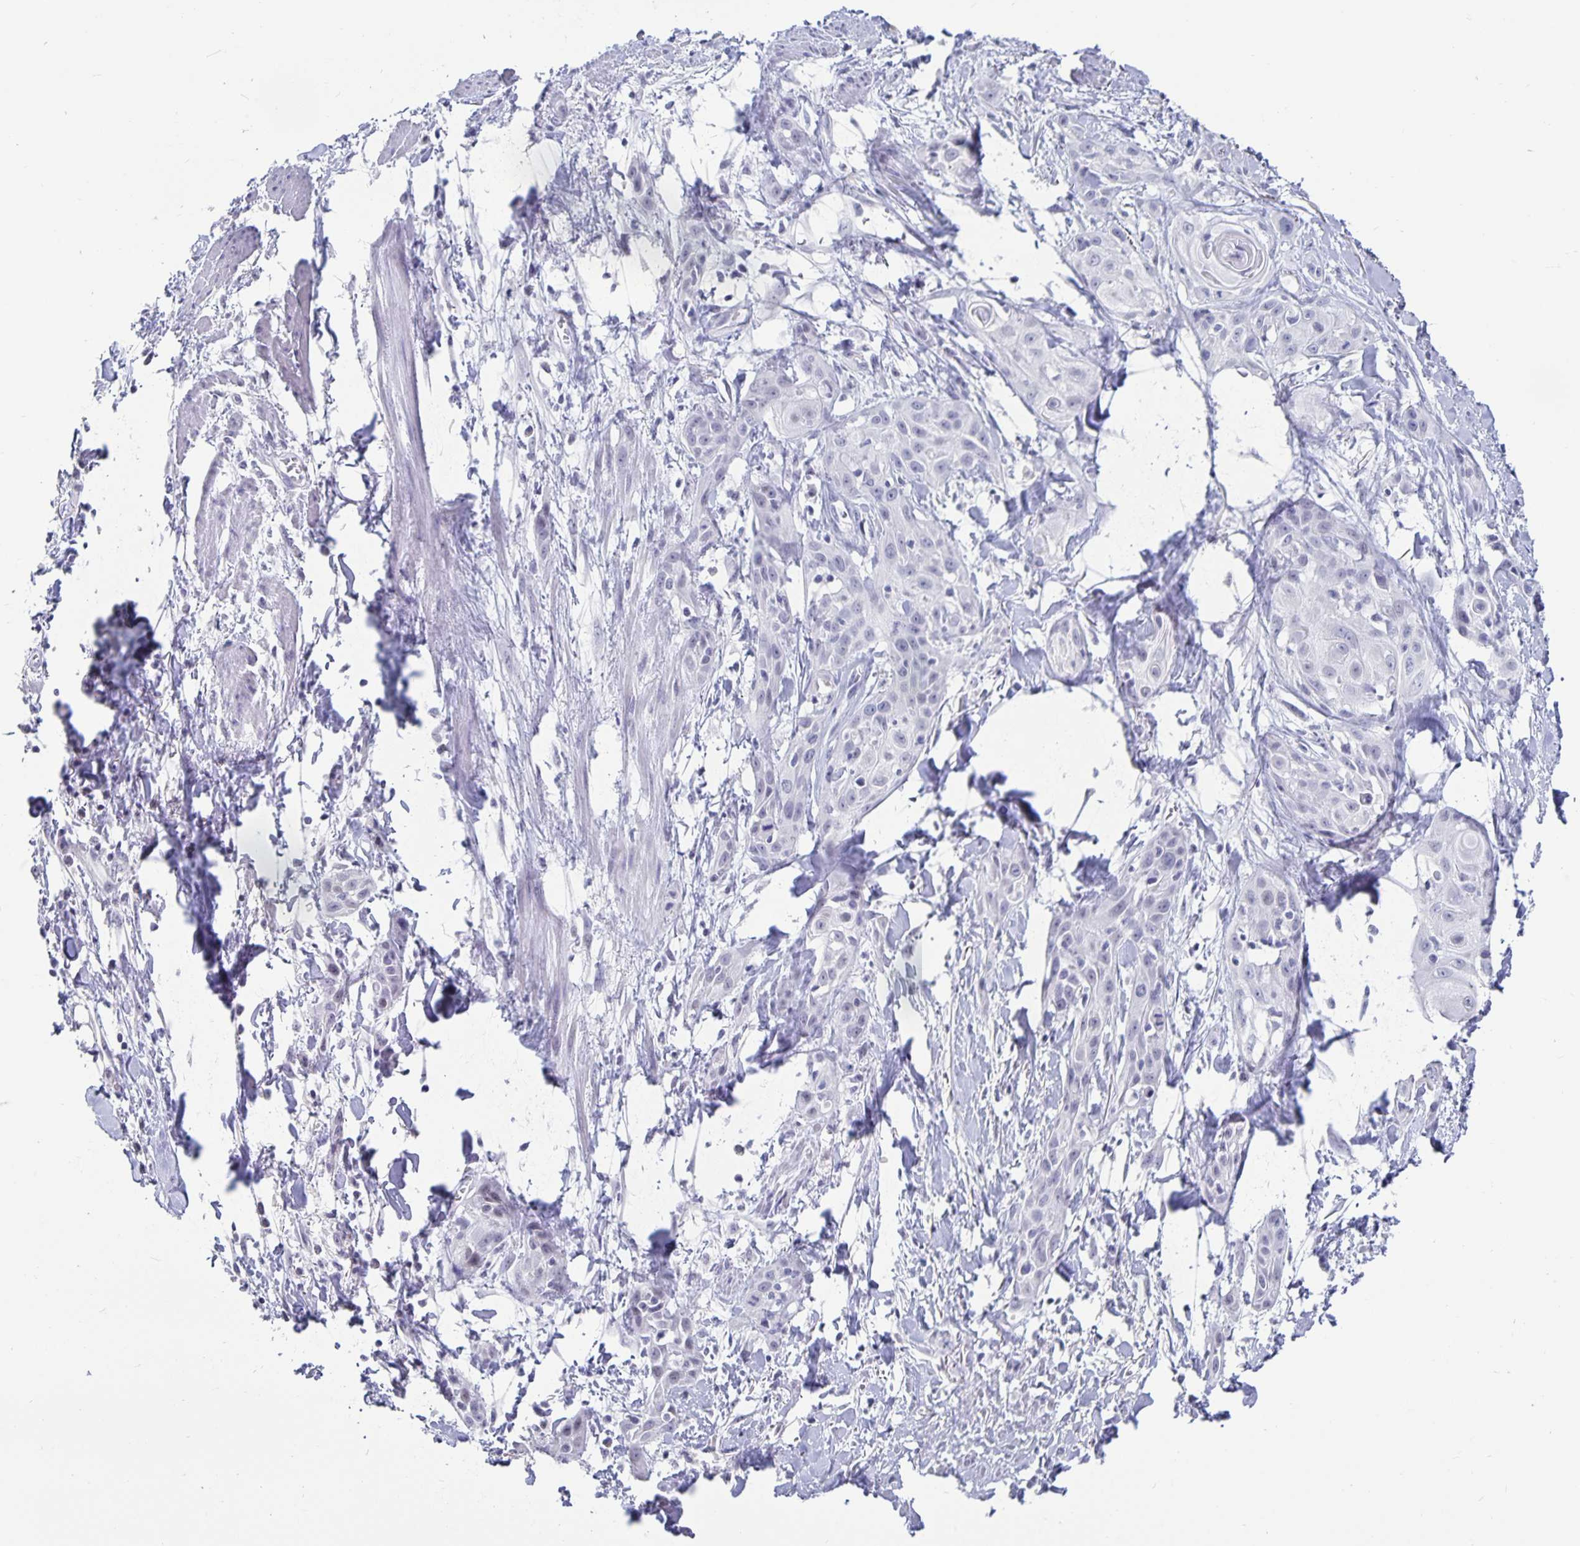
{"staining": {"intensity": "negative", "quantity": "none", "location": "none"}, "tissue": "skin cancer", "cell_type": "Tumor cells", "image_type": "cancer", "snomed": [{"axis": "morphology", "description": "Squamous cell carcinoma, NOS"}, {"axis": "topography", "description": "Skin"}, {"axis": "topography", "description": "Anal"}], "caption": "A high-resolution histopathology image shows immunohistochemistry staining of skin cancer (squamous cell carcinoma), which exhibits no significant expression in tumor cells. (Brightfield microscopy of DAB immunohistochemistry at high magnification).", "gene": "OLIG2", "patient": {"sex": "male", "age": 64}}